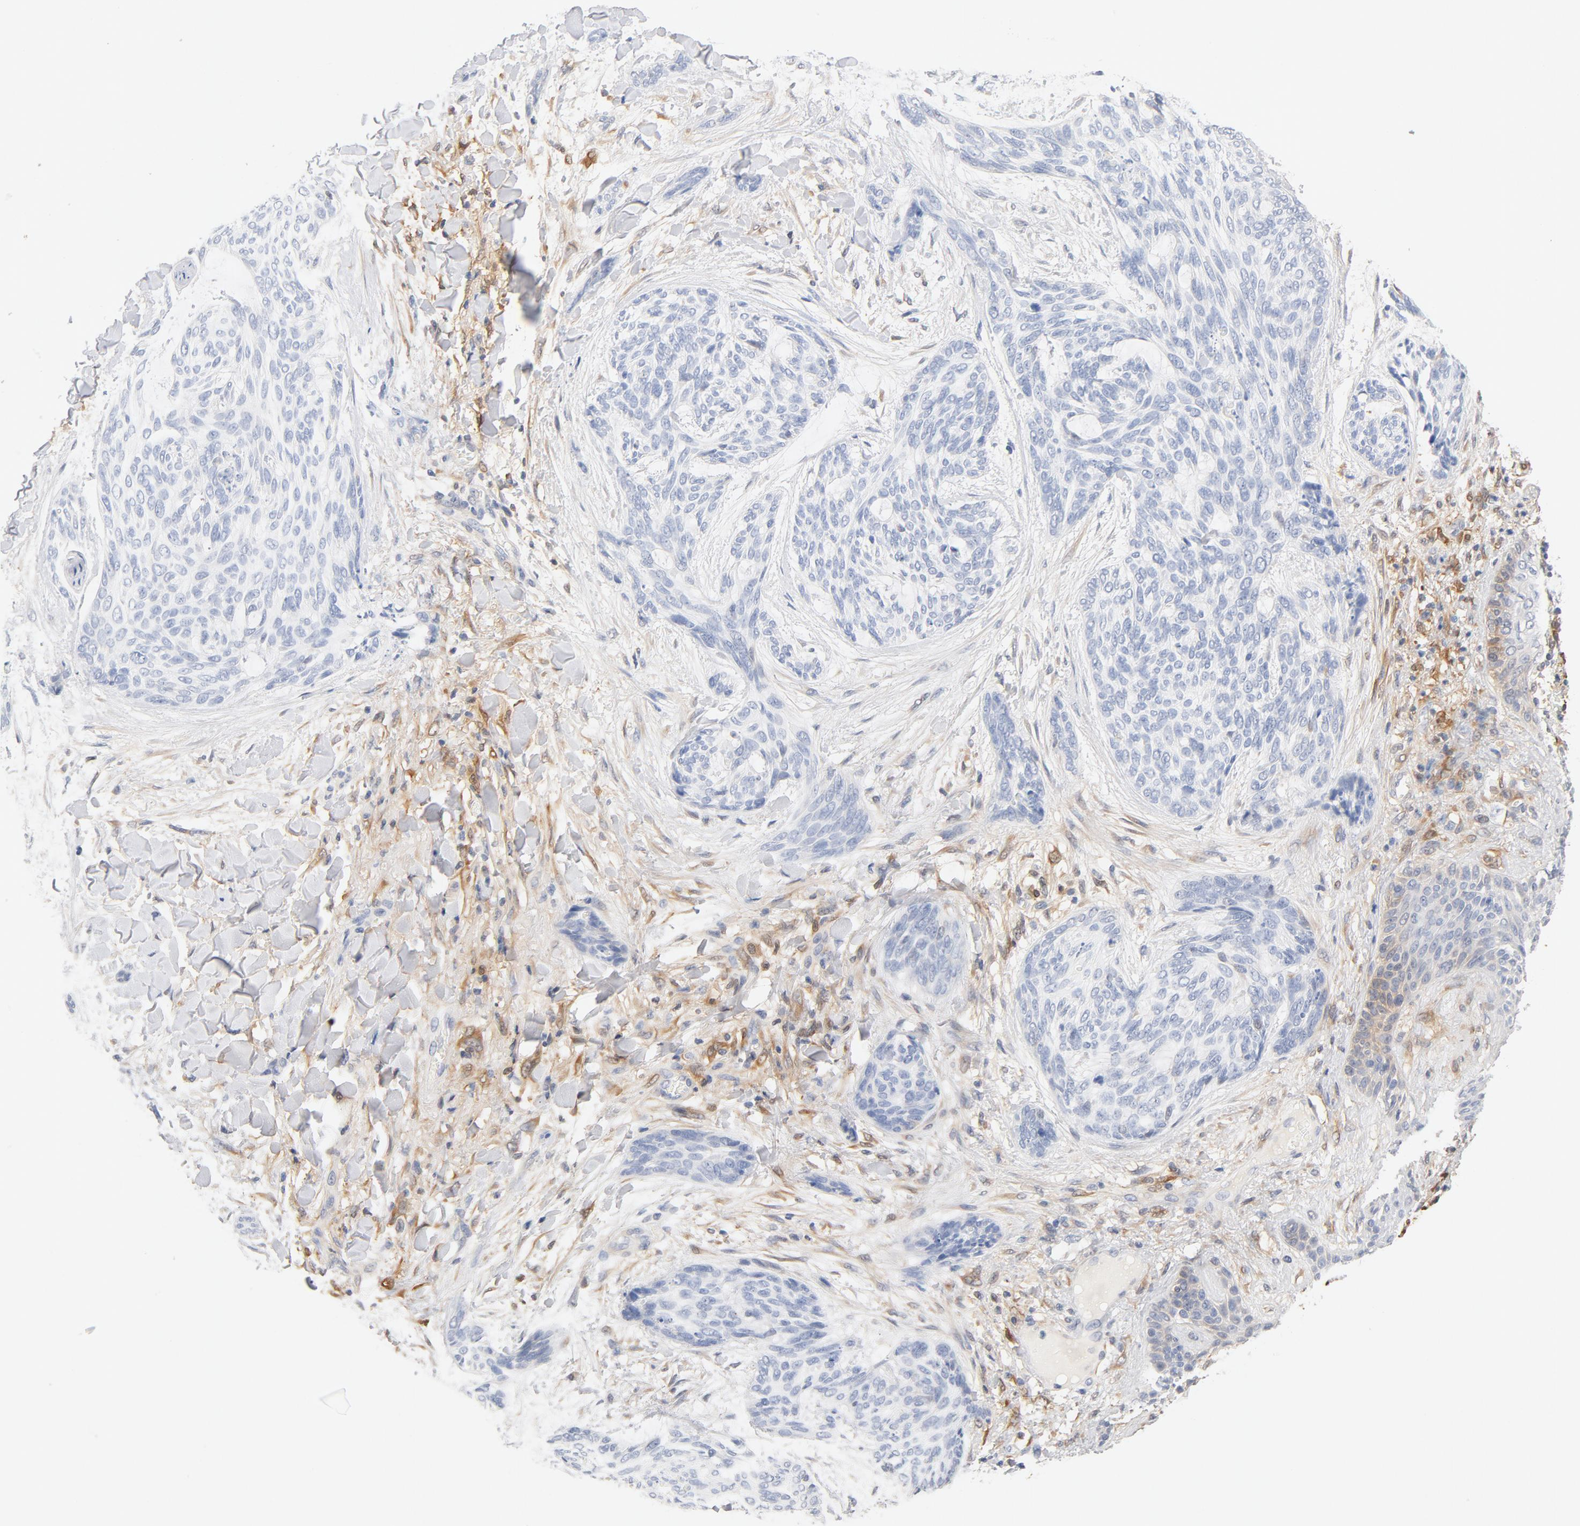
{"staining": {"intensity": "negative", "quantity": "none", "location": "none"}, "tissue": "skin cancer", "cell_type": "Tumor cells", "image_type": "cancer", "snomed": [{"axis": "morphology", "description": "Normal tissue, NOS"}, {"axis": "morphology", "description": "Basal cell carcinoma"}, {"axis": "topography", "description": "Skin"}], "caption": "DAB immunohistochemical staining of human skin cancer (basal cell carcinoma) exhibits no significant expression in tumor cells. Brightfield microscopy of immunohistochemistry (IHC) stained with DAB (3,3'-diaminobenzidine) (brown) and hematoxylin (blue), captured at high magnification.", "gene": "STAT1", "patient": {"sex": "female", "age": 71}}